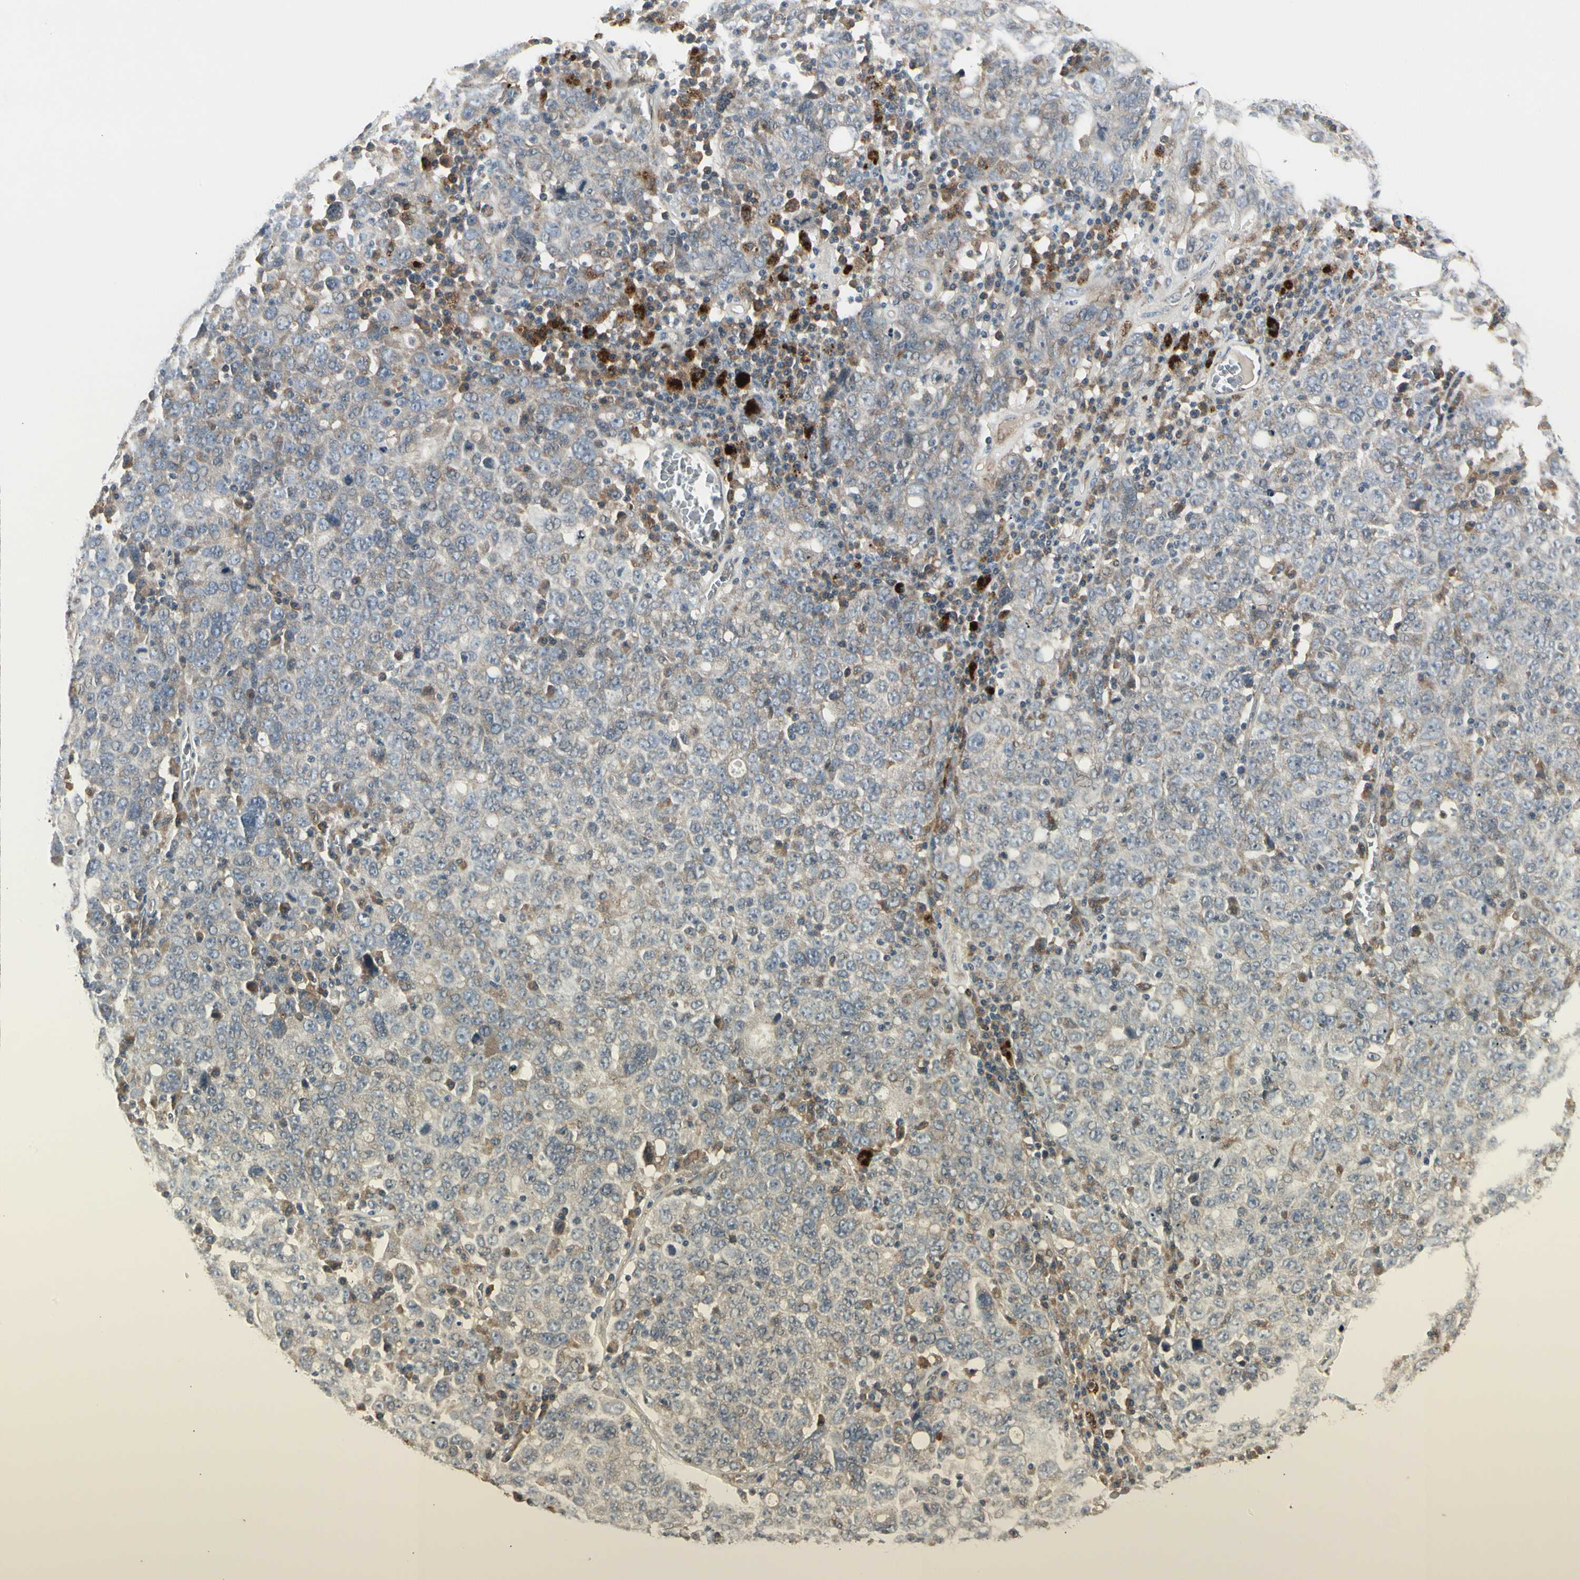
{"staining": {"intensity": "weak", "quantity": "25%-75%", "location": "cytoplasmic/membranous"}, "tissue": "ovarian cancer", "cell_type": "Tumor cells", "image_type": "cancer", "snomed": [{"axis": "morphology", "description": "Carcinoma, endometroid"}, {"axis": "topography", "description": "Ovary"}], "caption": "A high-resolution photomicrograph shows immunohistochemistry (IHC) staining of ovarian cancer (endometroid carcinoma), which displays weak cytoplasmic/membranous expression in about 25%-75% of tumor cells.", "gene": "GRN", "patient": {"sex": "female", "age": 62}}